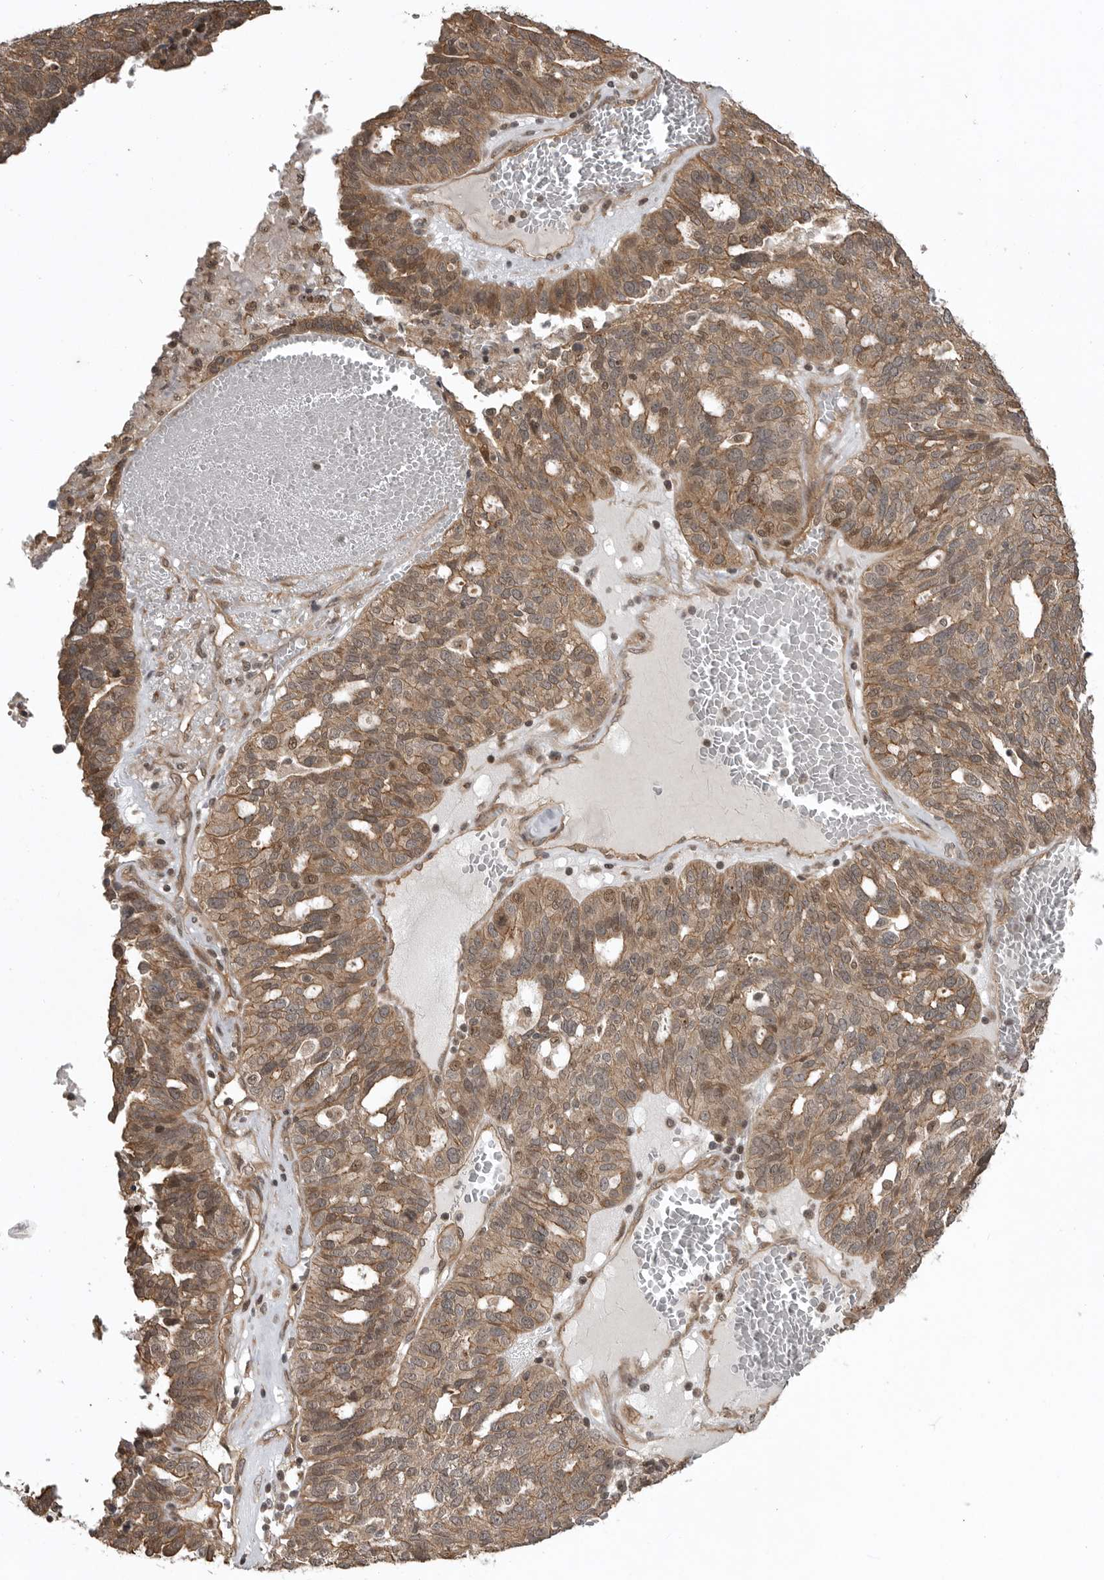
{"staining": {"intensity": "moderate", "quantity": ">75%", "location": "cytoplasmic/membranous"}, "tissue": "ovarian cancer", "cell_type": "Tumor cells", "image_type": "cancer", "snomed": [{"axis": "morphology", "description": "Cystadenocarcinoma, serous, NOS"}, {"axis": "topography", "description": "Ovary"}], "caption": "The image demonstrates a brown stain indicating the presence of a protein in the cytoplasmic/membranous of tumor cells in ovarian cancer. Nuclei are stained in blue.", "gene": "DNAJC8", "patient": {"sex": "female", "age": 59}}